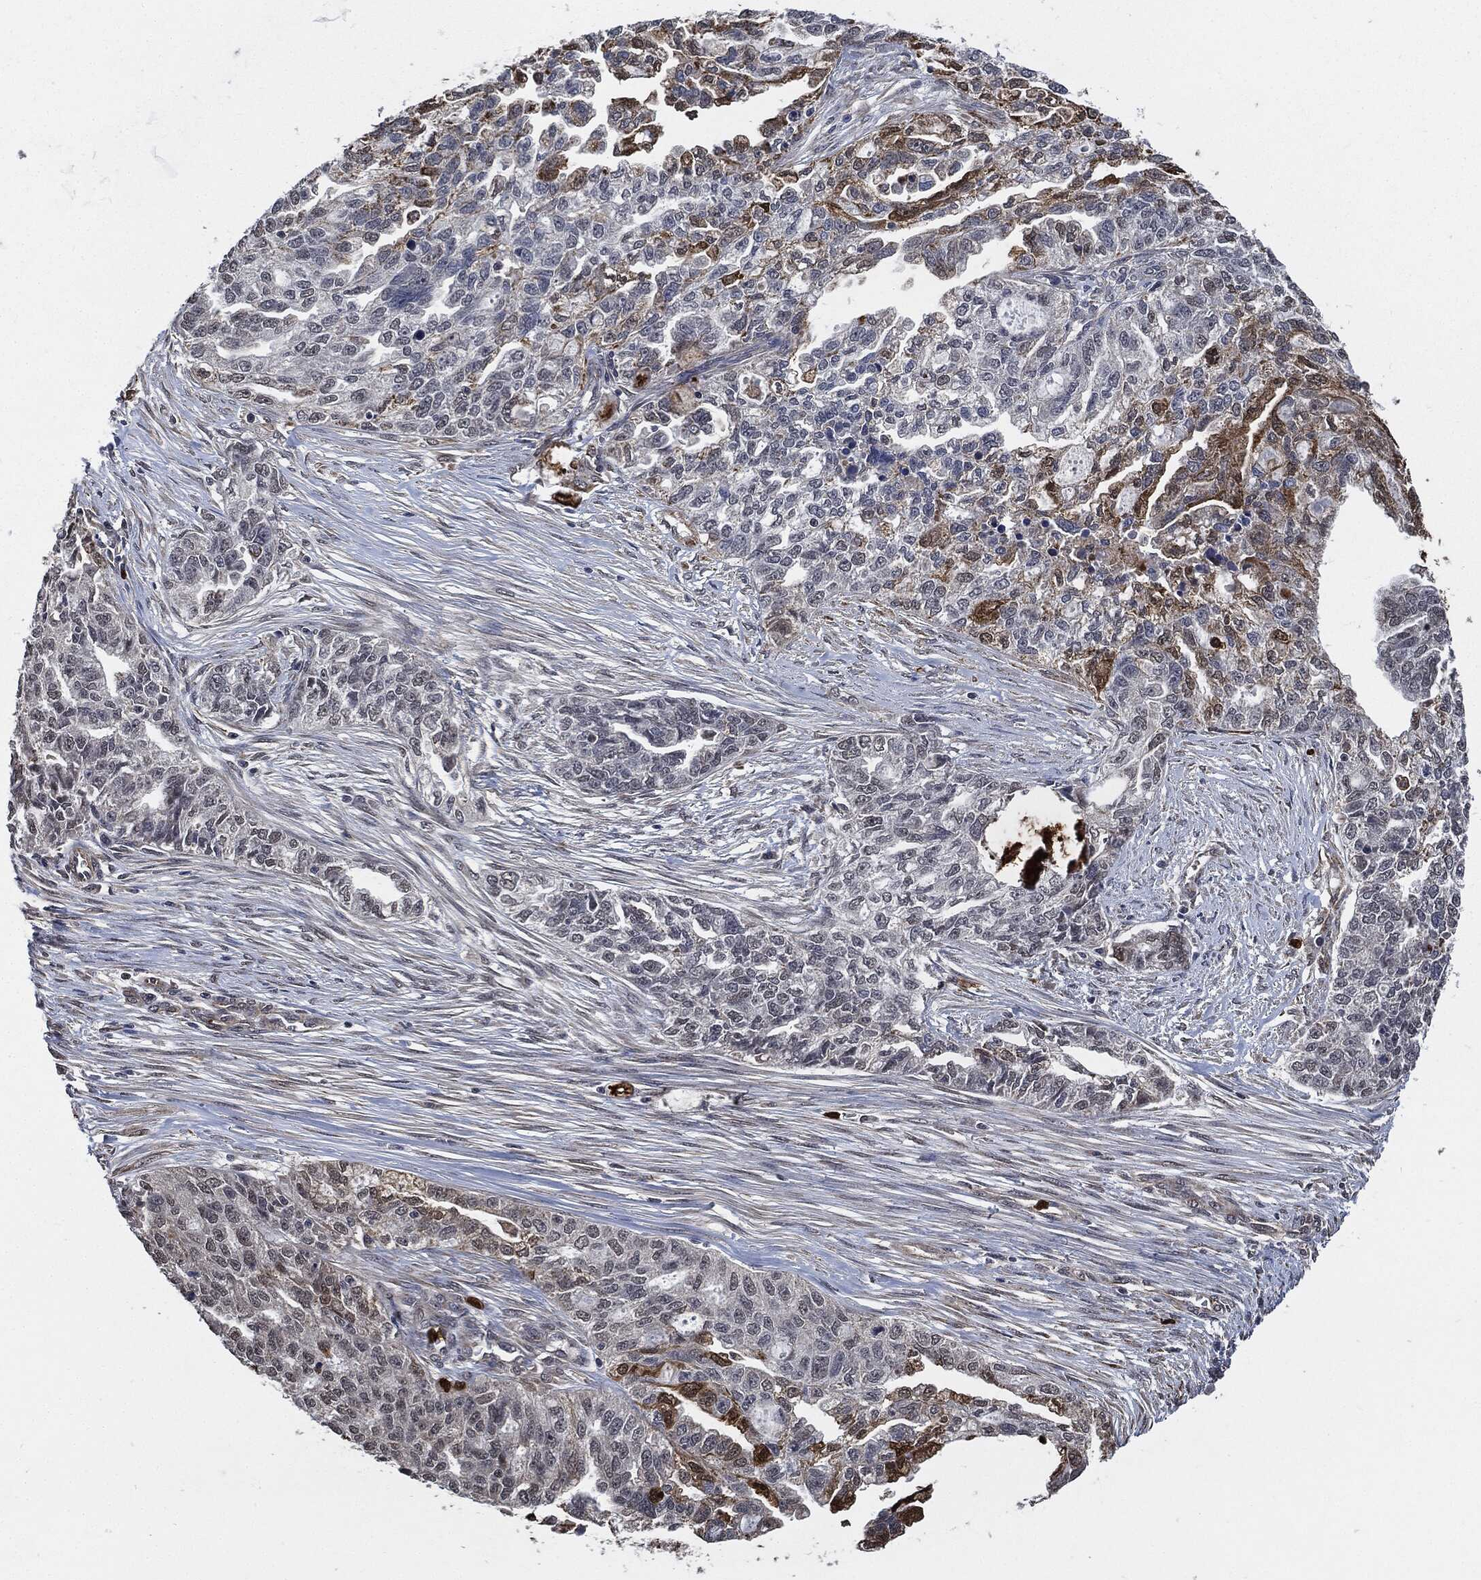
{"staining": {"intensity": "moderate", "quantity": "<25%", "location": "cytoplasmic/membranous"}, "tissue": "ovarian cancer", "cell_type": "Tumor cells", "image_type": "cancer", "snomed": [{"axis": "morphology", "description": "Cystadenocarcinoma, serous, NOS"}, {"axis": "topography", "description": "Ovary"}], "caption": "Moderate cytoplasmic/membranous protein staining is appreciated in about <25% of tumor cells in ovarian cancer. The staining was performed using DAB to visualize the protein expression in brown, while the nuclei were stained in blue with hematoxylin (Magnification: 20x).", "gene": "S100A9", "patient": {"sex": "female", "age": 51}}